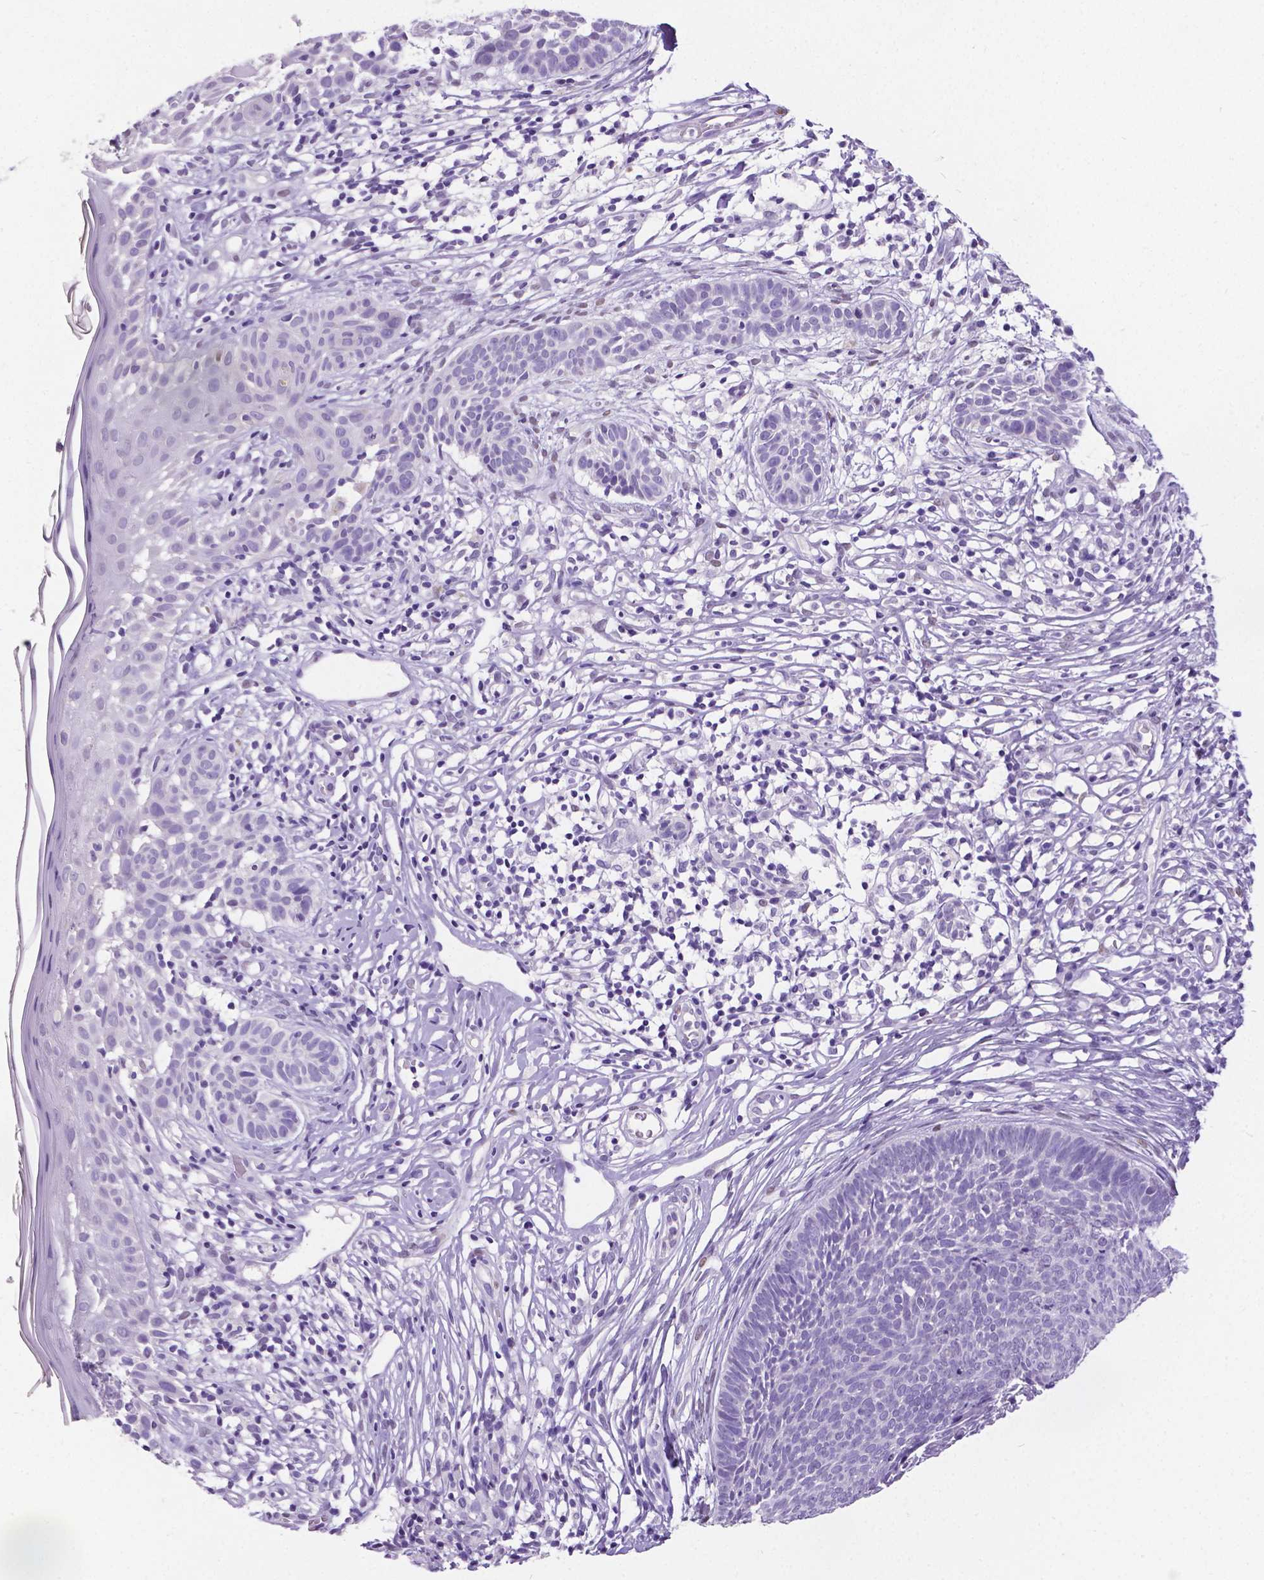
{"staining": {"intensity": "negative", "quantity": "none", "location": "none"}, "tissue": "skin cancer", "cell_type": "Tumor cells", "image_type": "cancer", "snomed": [{"axis": "morphology", "description": "Basal cell carcinoma"}, {"axis": "topography", "description": "Skin"}], "caption": "The photomicrograph demonstrates no staining of tumor cells in skin basal cell carcinoma.", "gene": "SATB2", "patient": {"sex": "male", "age": 85}}